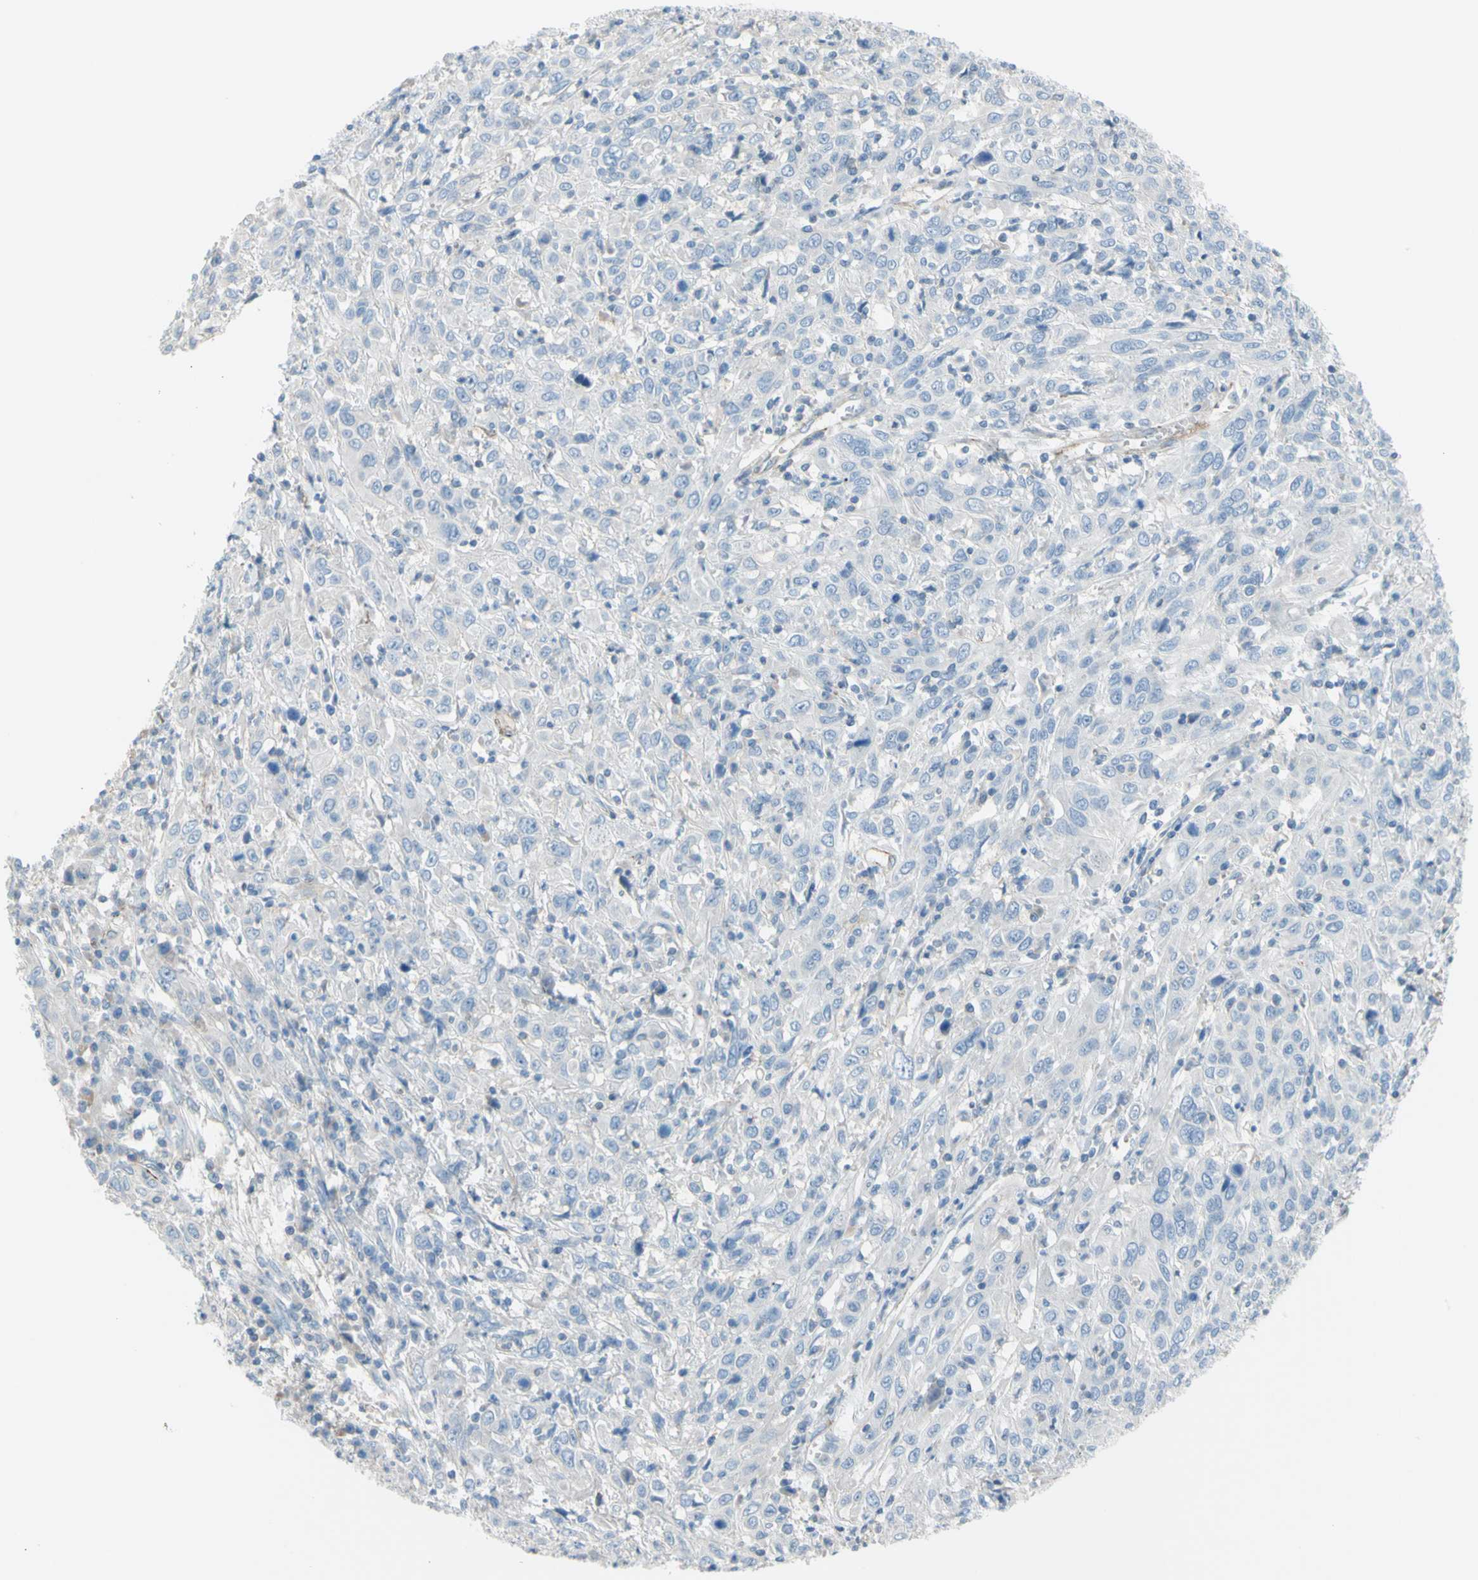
{"staining": {"intensity": "negative", "quantity": "none", "location": "none"}, "tissue": "cervical cancer", "cell_type": "Tumor cells", "image_type": "cancer", "snomed": [{"axis": "morphology", "description": "Squamous cell carcinoma, NOS"}, {"axis": "topography", "description": "Cervix"}], "caption": "Tumor cells show no significant protein staining in cervical cancer (squamous cell carcinoma). (Stains: DAB (3,3'-diaminobenzidine) immunohistochemistry with hematoxylin counter stain, Microscopy: brightfield microscopy at high magnification).", "gene": "PRRG2", "patient": {"sex": "female", "age": 46}}